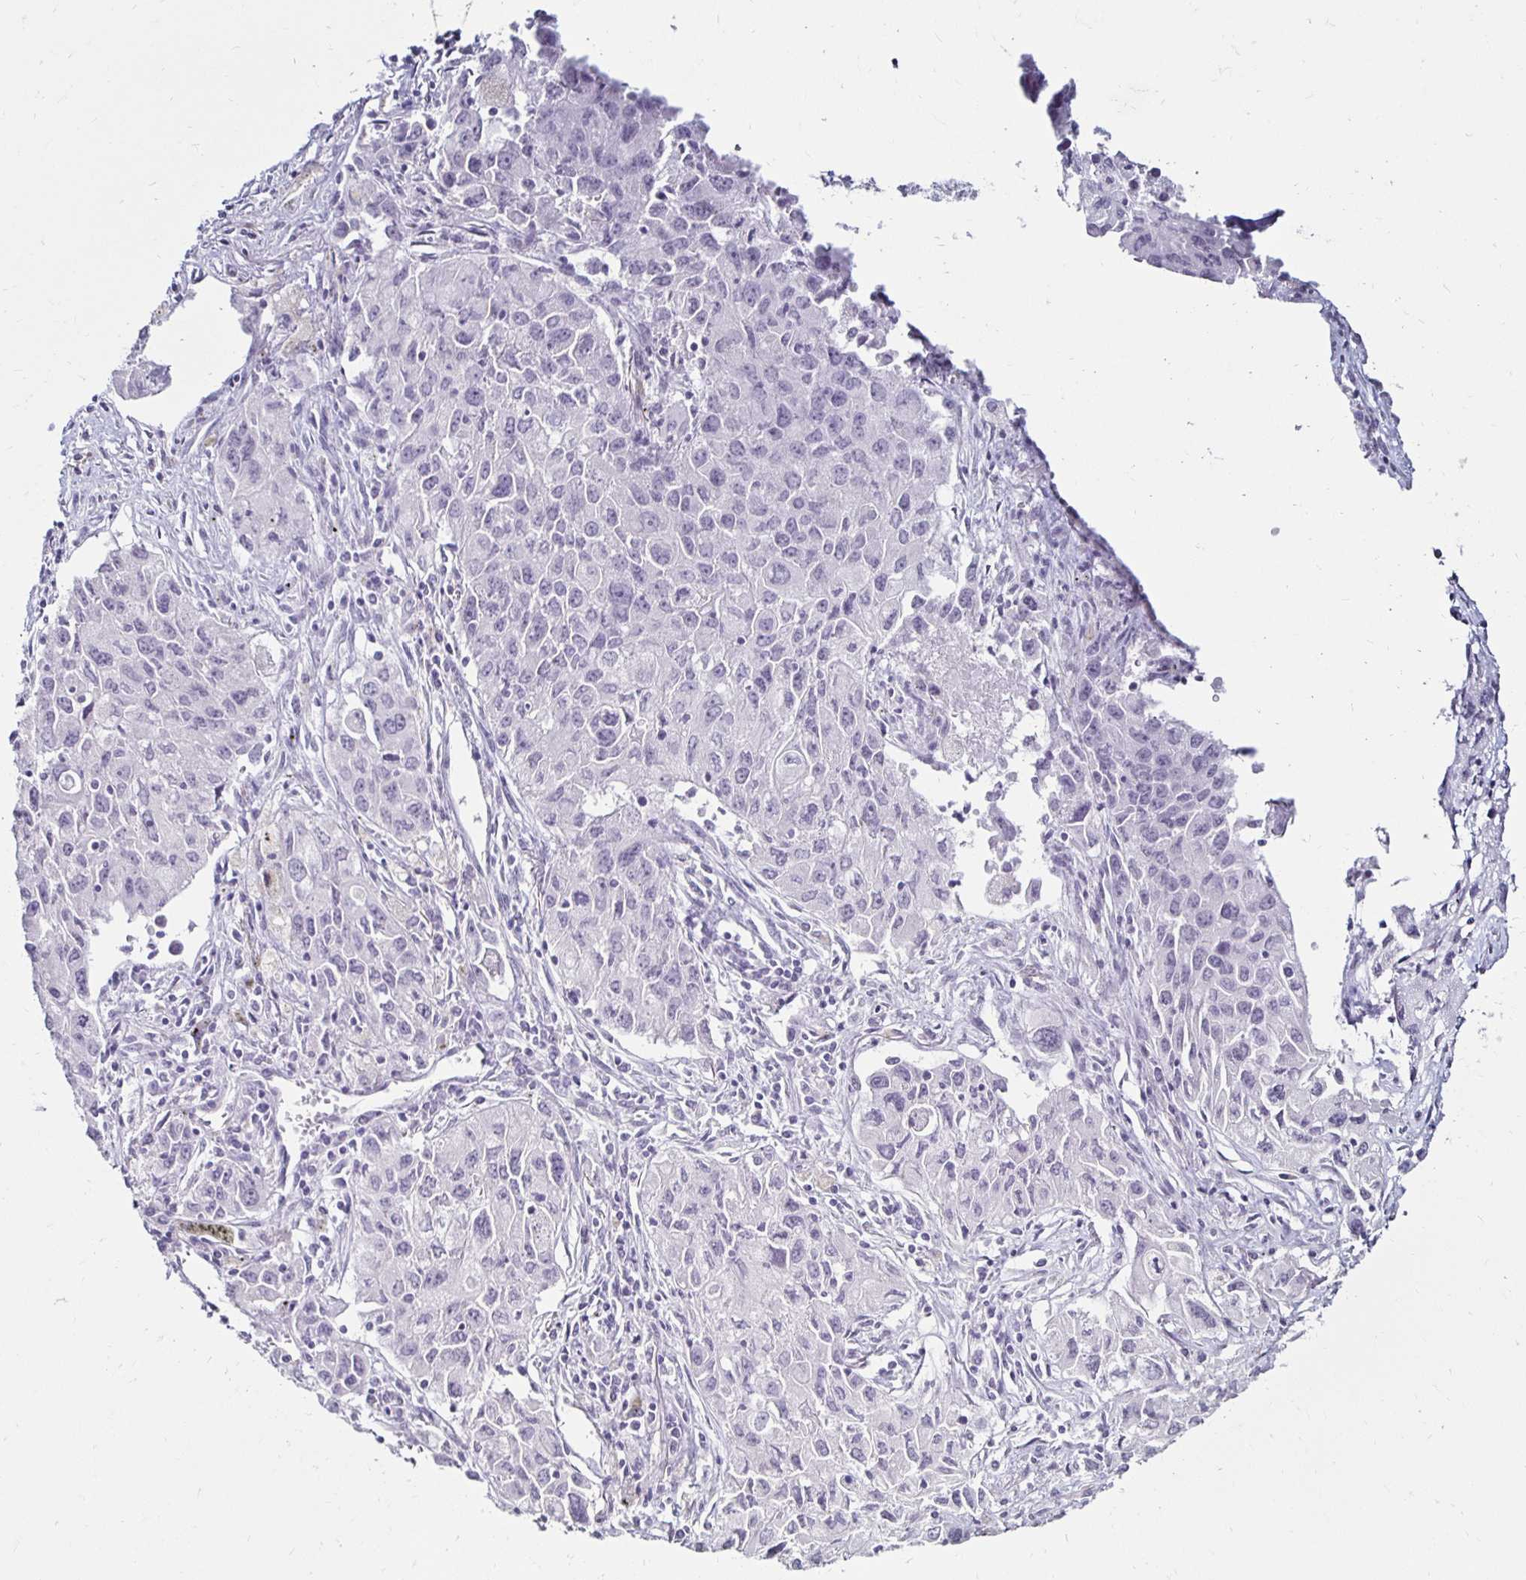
{"staining": {"intensity": "negative", "quantity": "none", "location": "none"}, "tissue": "lung cancer", "cell_type": "Tumor cells", "image_type": "cancer", "snomed": [{"axis": "morphology", "description": "Adenocarcinoma, NOS"}, {"axis": "morphology", "description": "Adenocarcinoma, metastatic, NOS"}, {"axis": "topography", "description": "Lymph node"}, {"axis": "topography", "description": "Lung"}], "caption": "This is an immunohistochemistry photomicrograph of lung cancer. There is no expression in tumor cells.", "gene": "TOMM34", "patient": {"sex": "female", "age": 42}}